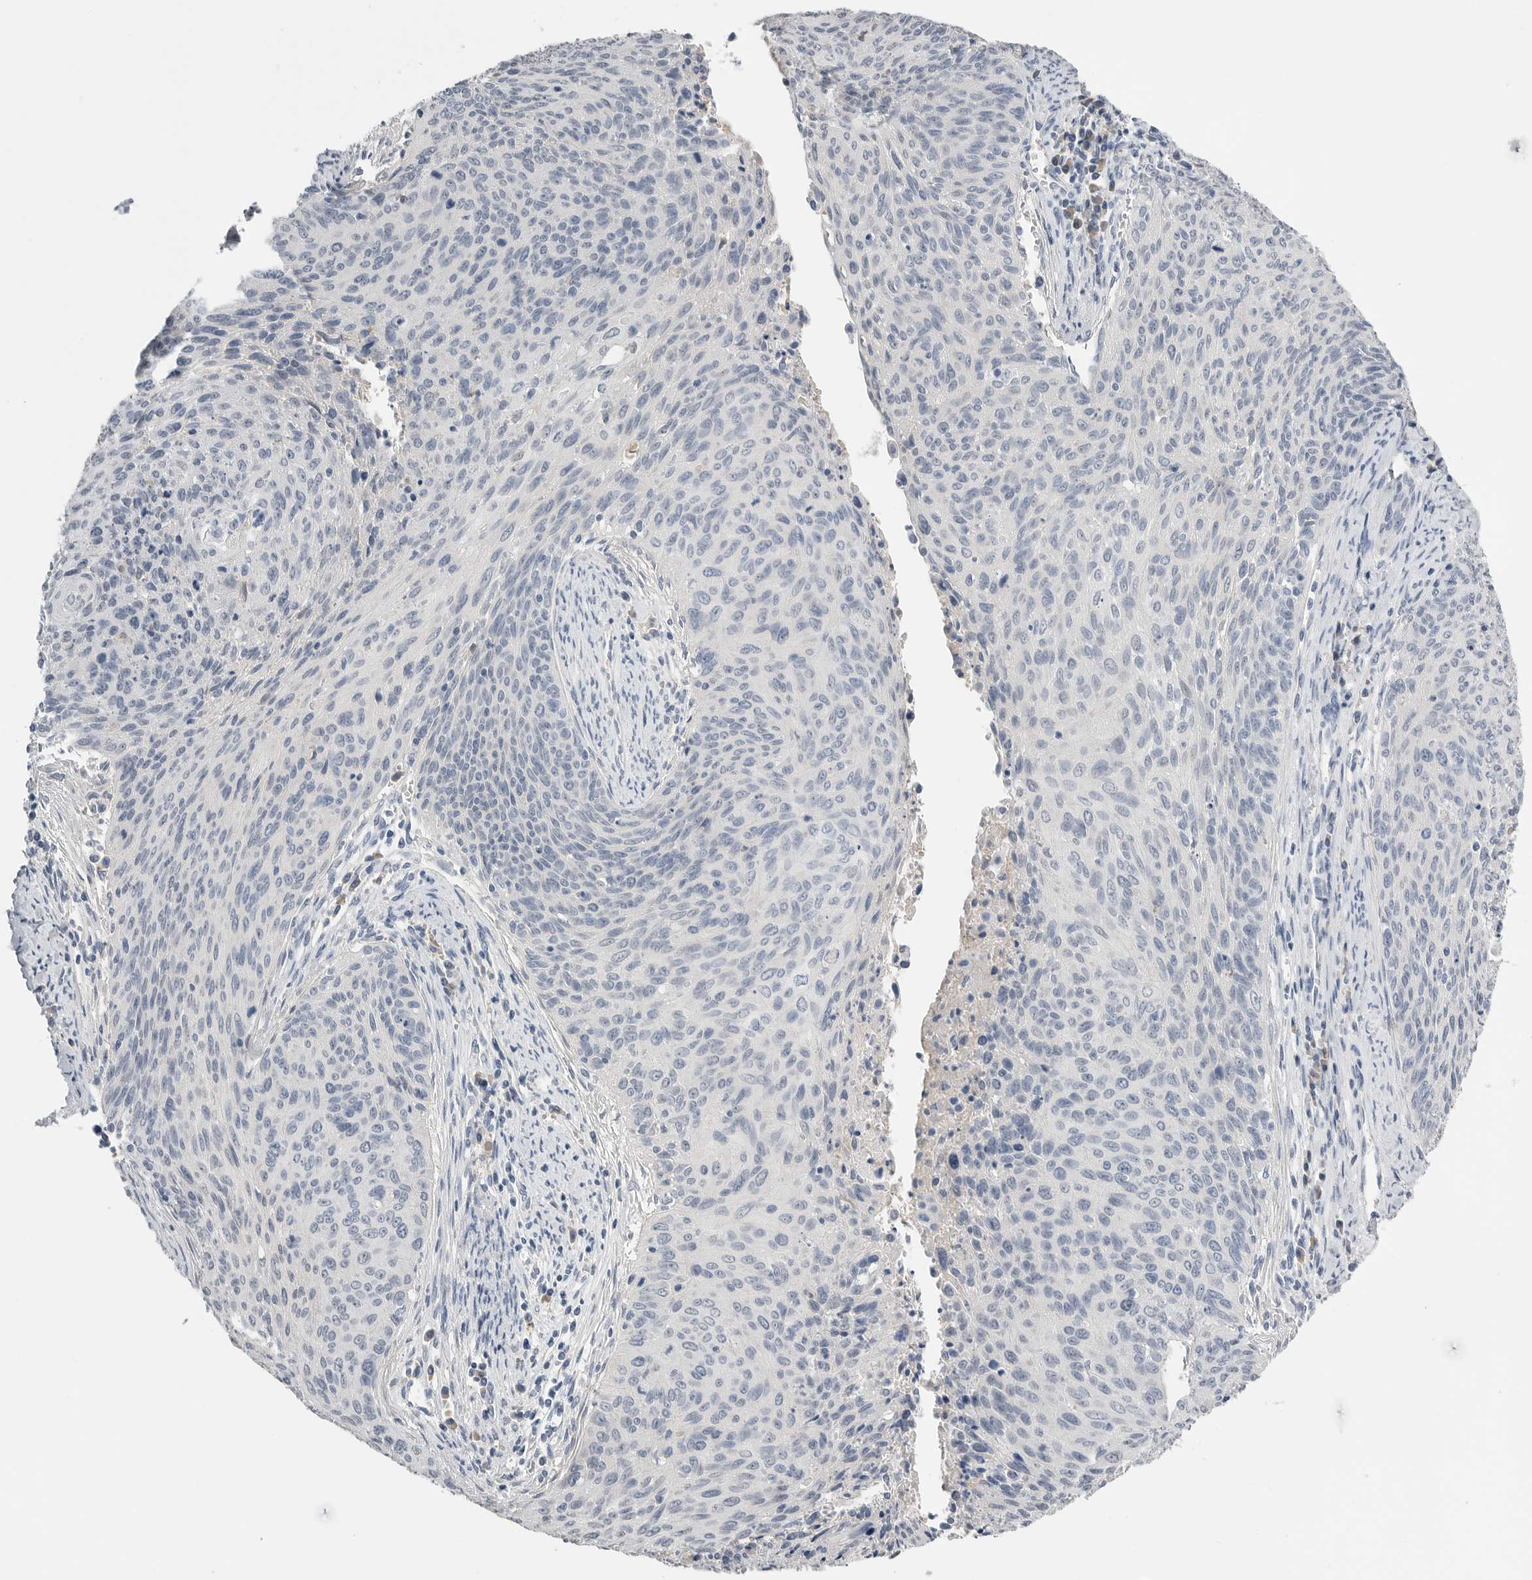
{"staining": {"intensity": "negative", "quantity": "none", "location": "none"}, "tissue": "cervical cancer", "cell_type": "Tumor cells", "image_type": "cancer", "snomed": [{"axis": "morphology", "description": "Squamous cell carcinoma, NOS"}, {"axis": "topography", "description": "Cervix"}], "caption": "This is an IHC photomicrograph of cervical cancer. There is no staining in tumor cells.", "gene": "FABP6", "patient": {"sex": "female", "age": 55}}